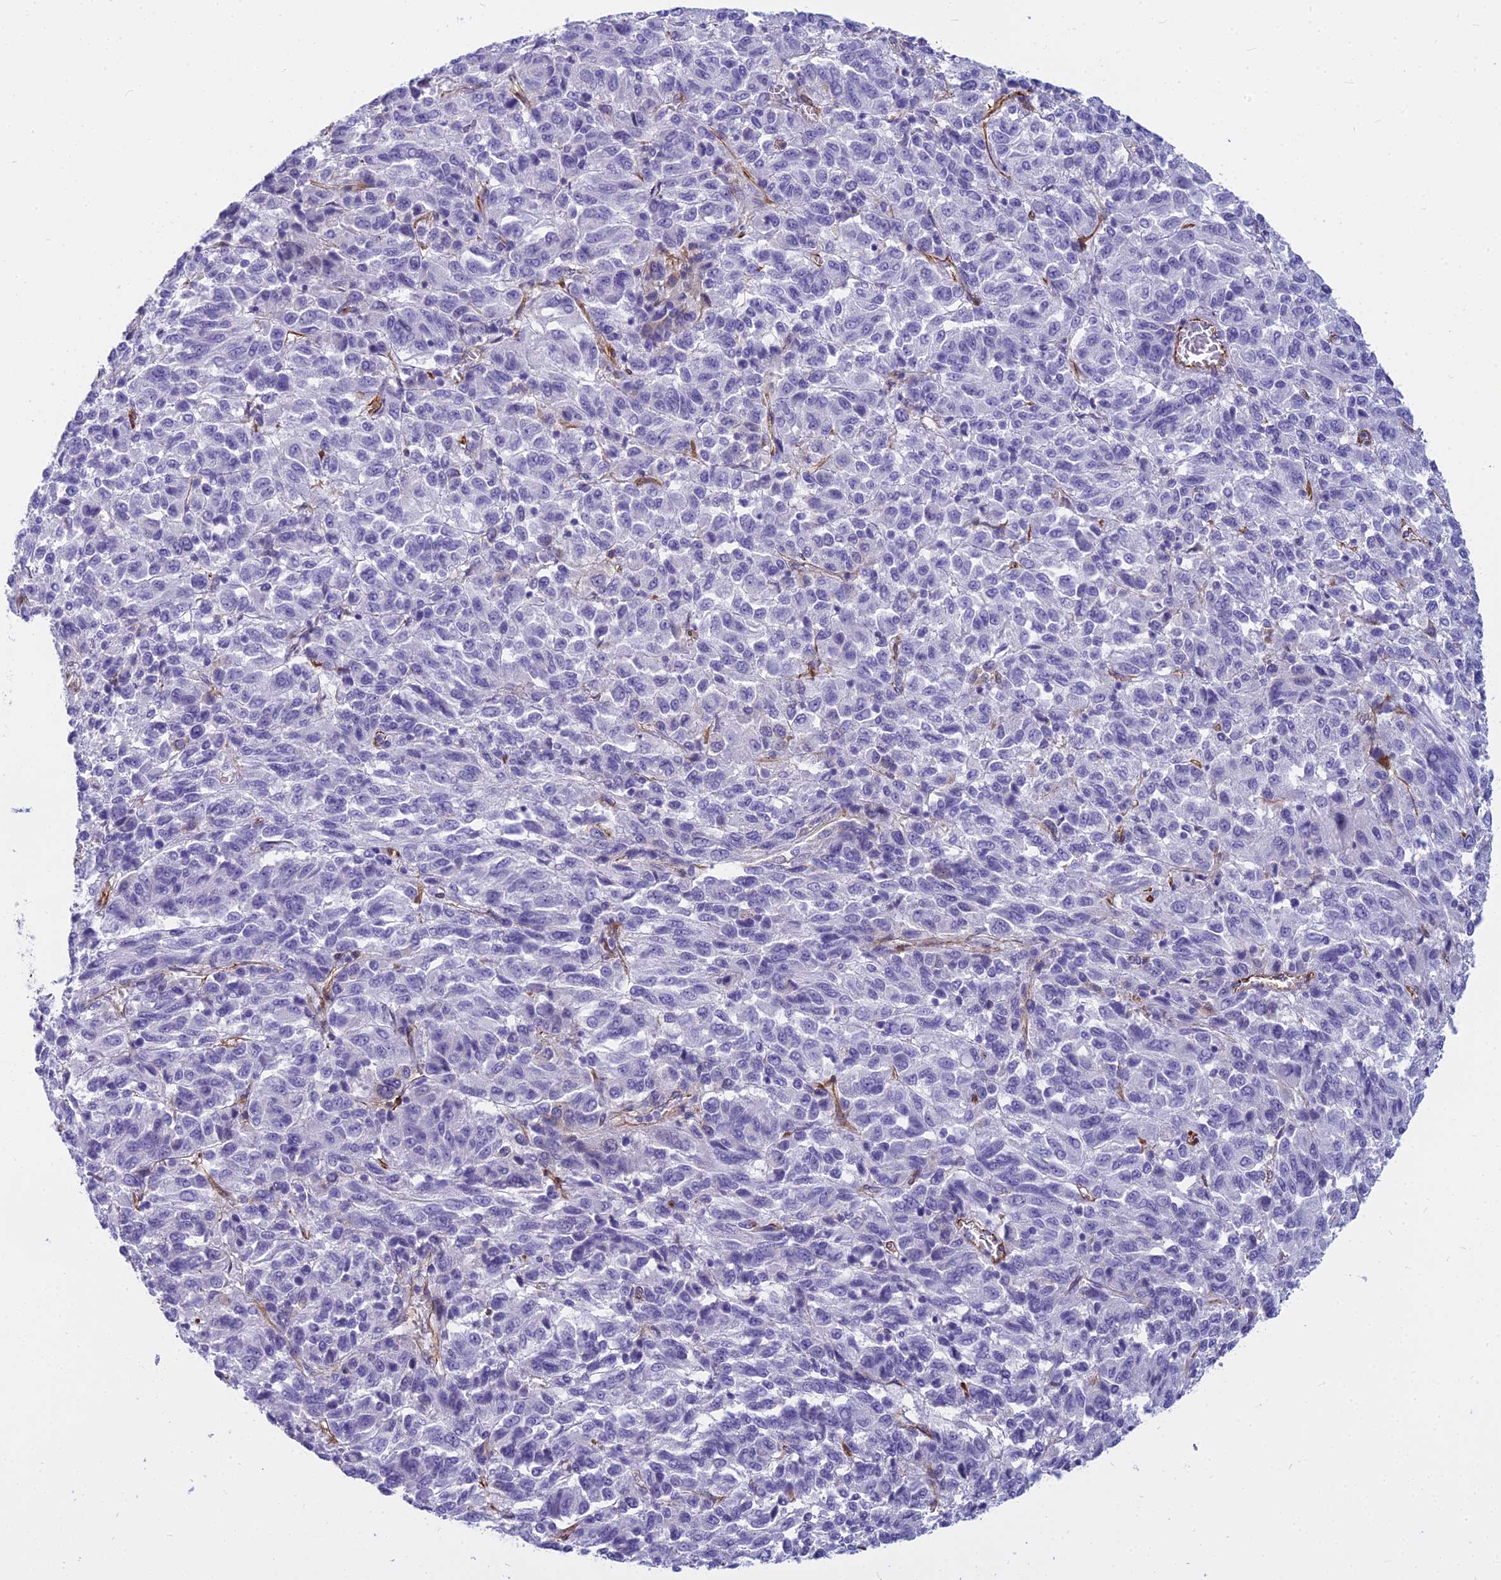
{"staining": {"intensity": "negative", "quantity": "none", "location": "none"}, "tissue": "melanoma", "cell_type": "Tumor cells", "image_type": "cancer", "snomed": [{"axis": "morphology", "description": "Malignant melanoma, Metastatic site"}, {"axis": "topography", "description": "Lung"}], "caption": "Immunohistochemical staining of human melanoma reveals no significant expression in tumor cells. (DAB immunohistochemistry (IHC), high magnification).", "gene": "EVI2A", "patient": {"sex": "male", "age": 64}}